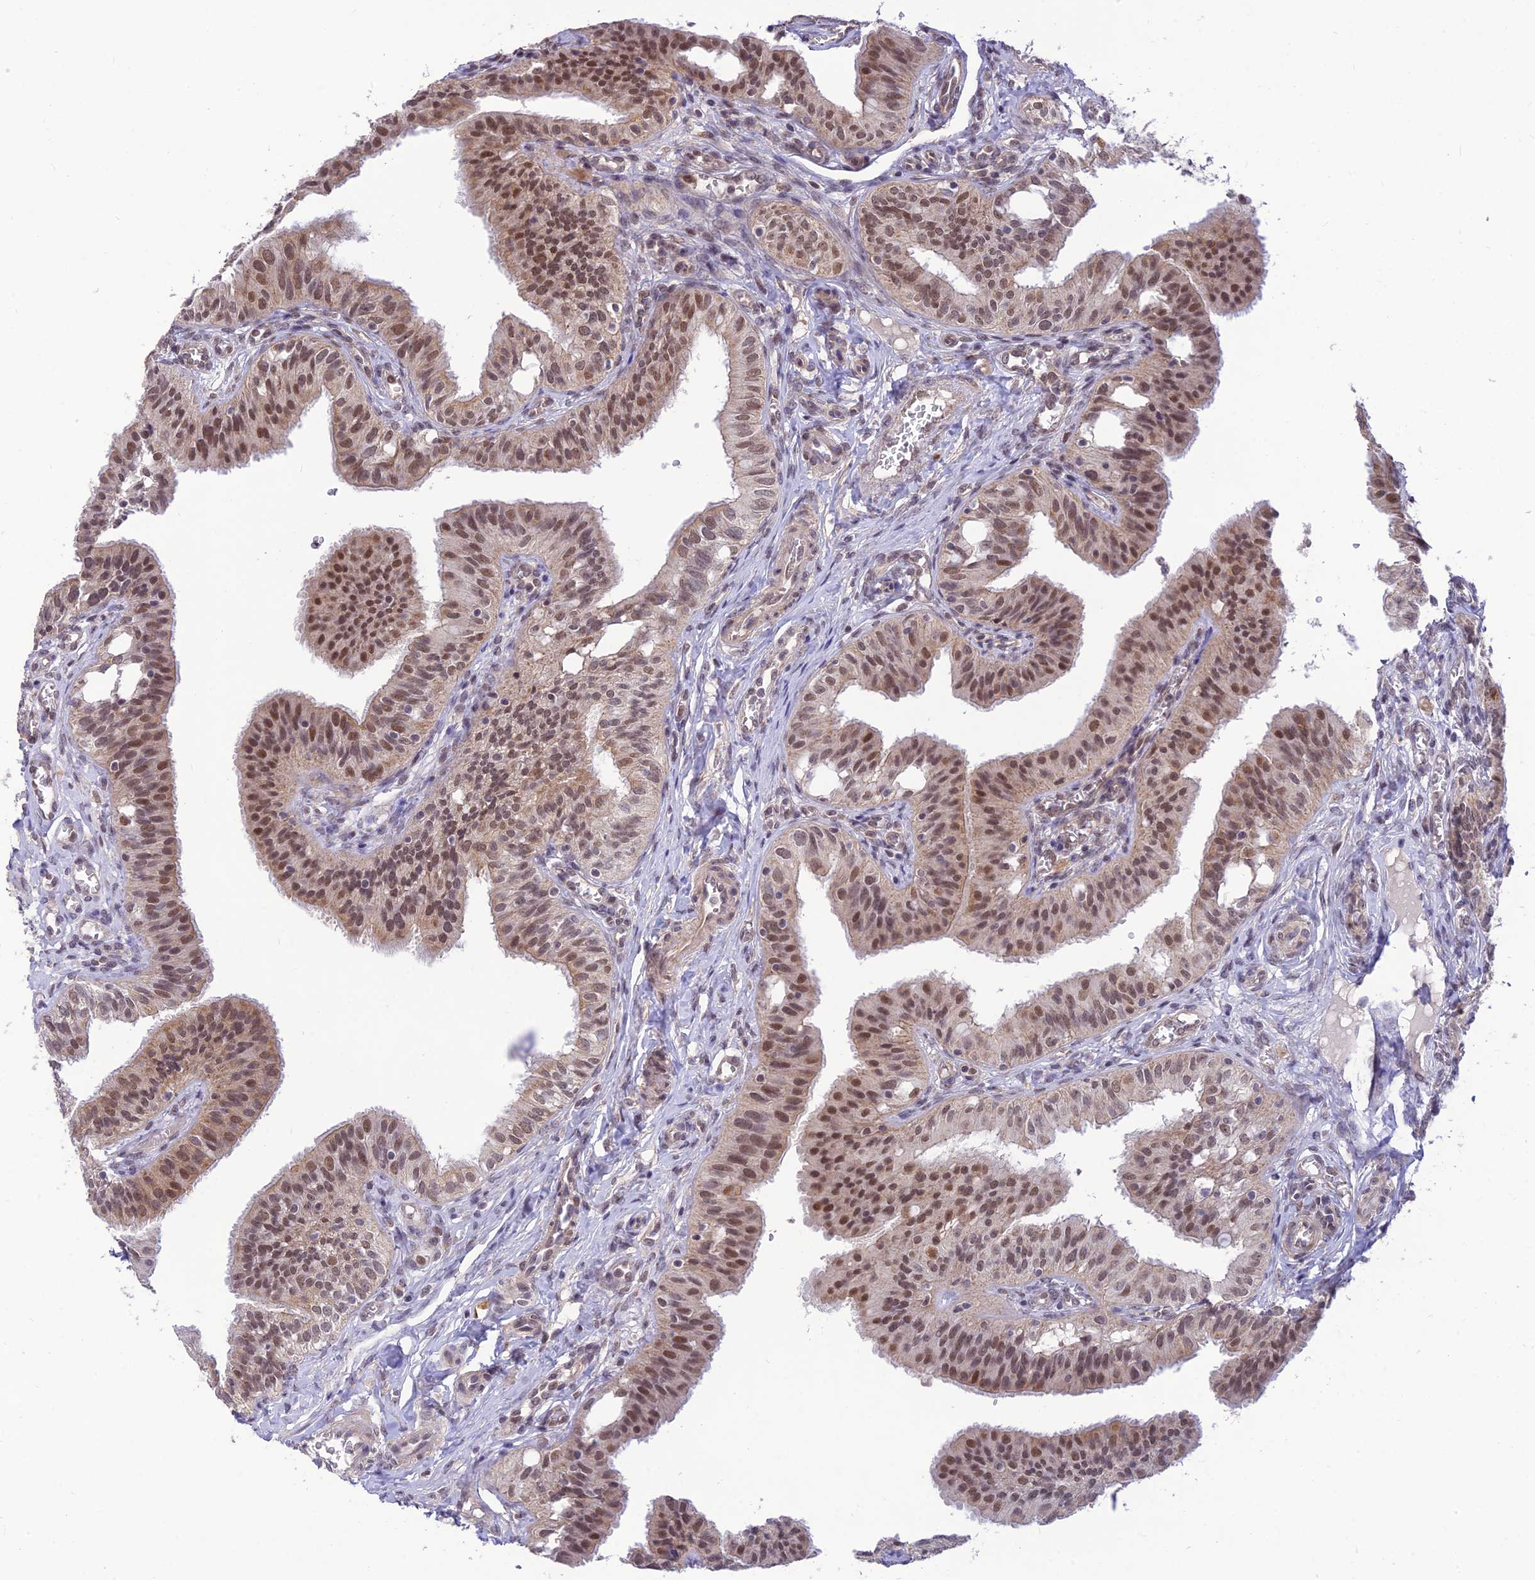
{"staining": {"intensity": "moderate", "quantity": ">75%", "location": "nuclear"}, "tissue": "fallopian tube", "cell_type": "Glandular cells", "image_type": "normal", "snomed": [{"axis": "morphology", "description": "Normal tissue, NOS"}, {"axis": "topography", "description": "Fallopian tube"}, {"axis": "topography", "description": "Ovary"}], "caption": "A brown stain shows moderate nuclear expression of a protein in glandular cells of benign human fallopian tube. (DAB = brown stain, brightfield microscopy at high magnification).", "gene": "MICOS13", "patient": {"sex": "female", "age": 42}}